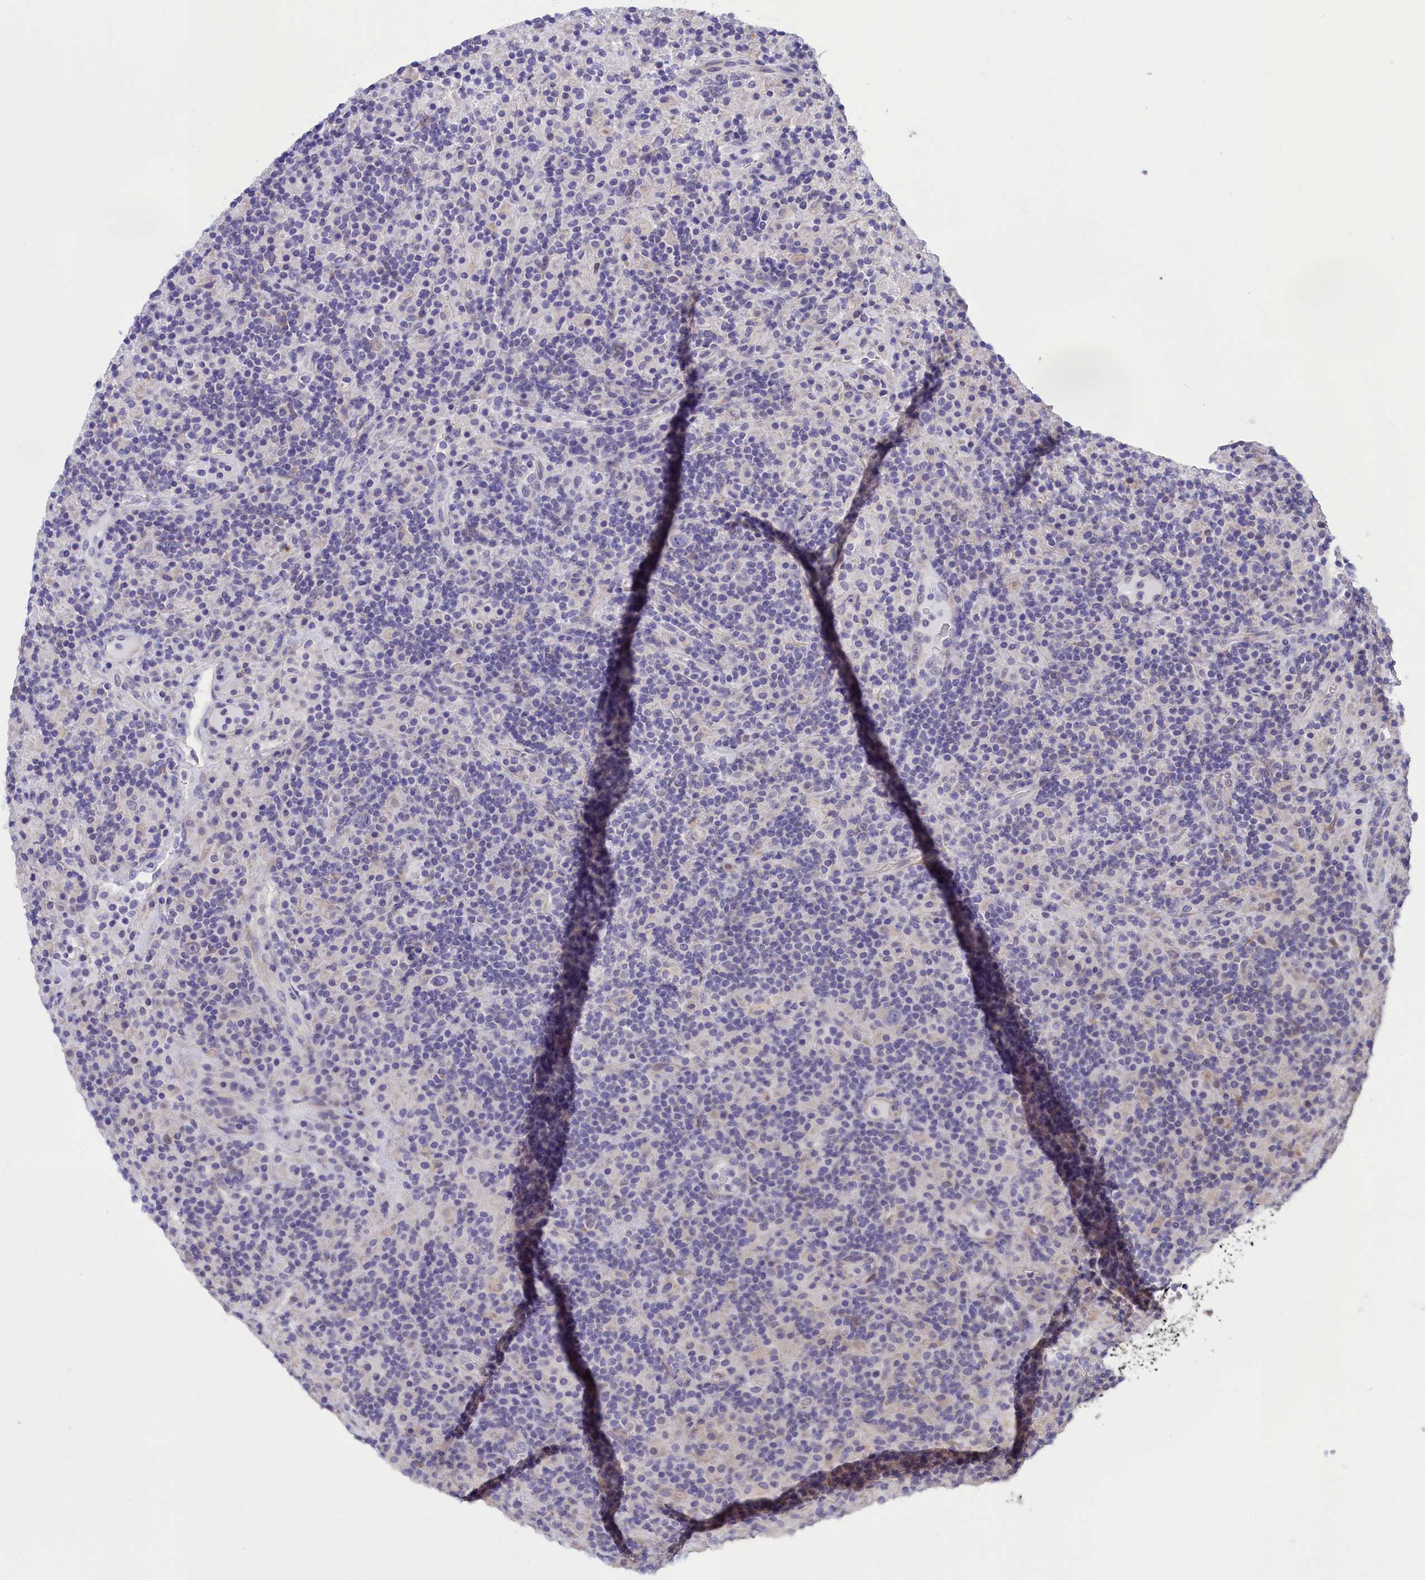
{"staining": {"intensity": "negative", "quantity": "none", "location": "none"}, "tissue": "lymphoma", "cell_type": "Tumor cells", "image_type": "cancer", "snomed": [{"axis": "morphology", "description": "Hodgkin's disease, NOS"}, {"axis": "topography", "description": "Lymph node"}], "caption": "This is an IHC histopathology image of lymphoma. There is no staining in tumor cells.", "gene": "CYP2U1", "patient": {"sex": "male", "age": 70}}